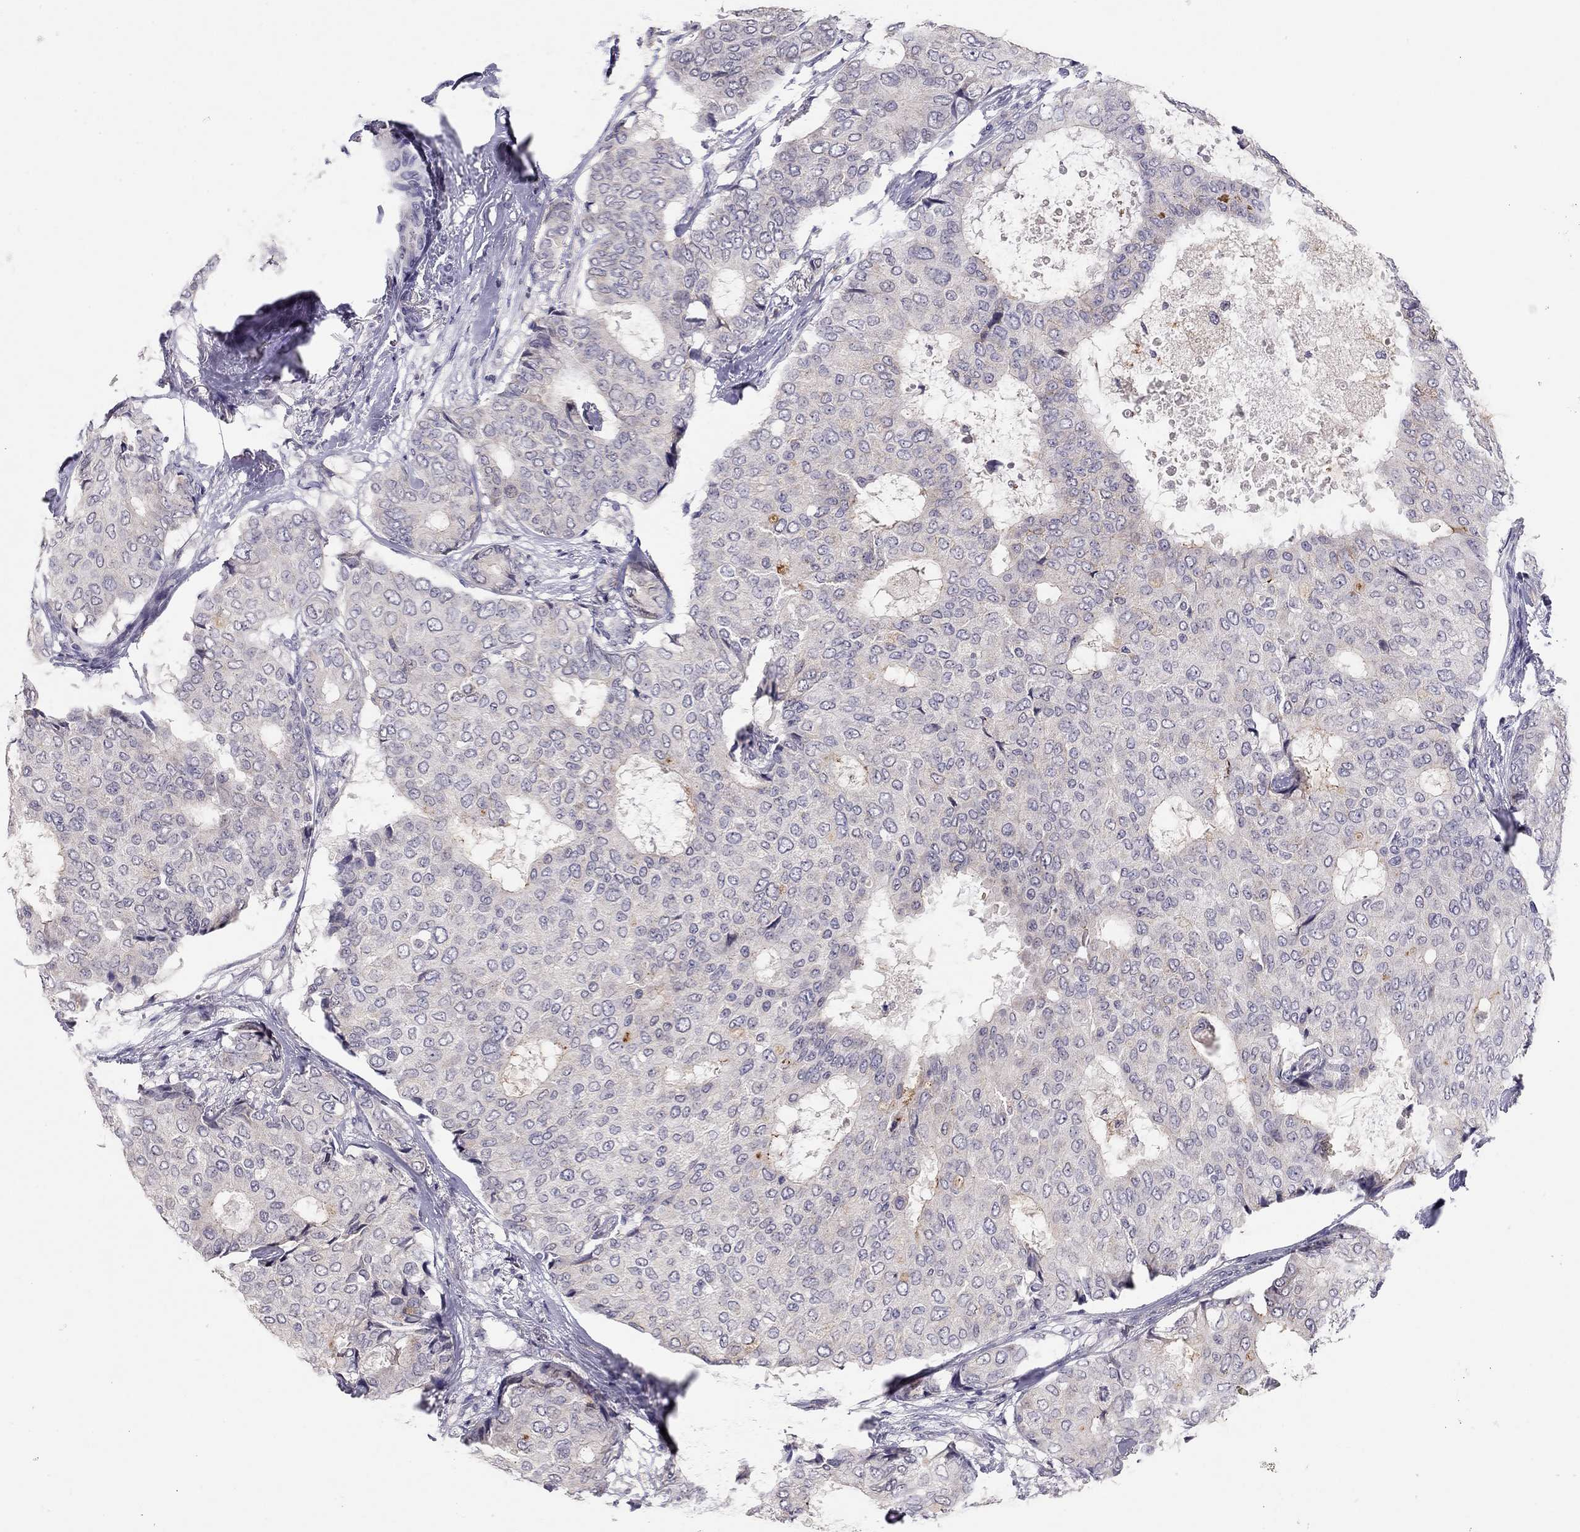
{"staining": {"intensity": "negative", "quantity": "none", "location": "none"}, "tissue": "breast cancer", "cell_type": "Tumor cells", "image_type": "cancer", "snomed": [{"axis": "morphology", "description": "Duct carcinoma"}, {"axis": "topography", "description": "Breast"}], "caption": "A high-resolution photomicrograph shows immunohistochemistry staining of breast cancer (intraductal carcinoma), which demonstrates no significant staining in tumor cells.", "gene": "SCARB1", "patient": {"sex": "female", "age": 75}}